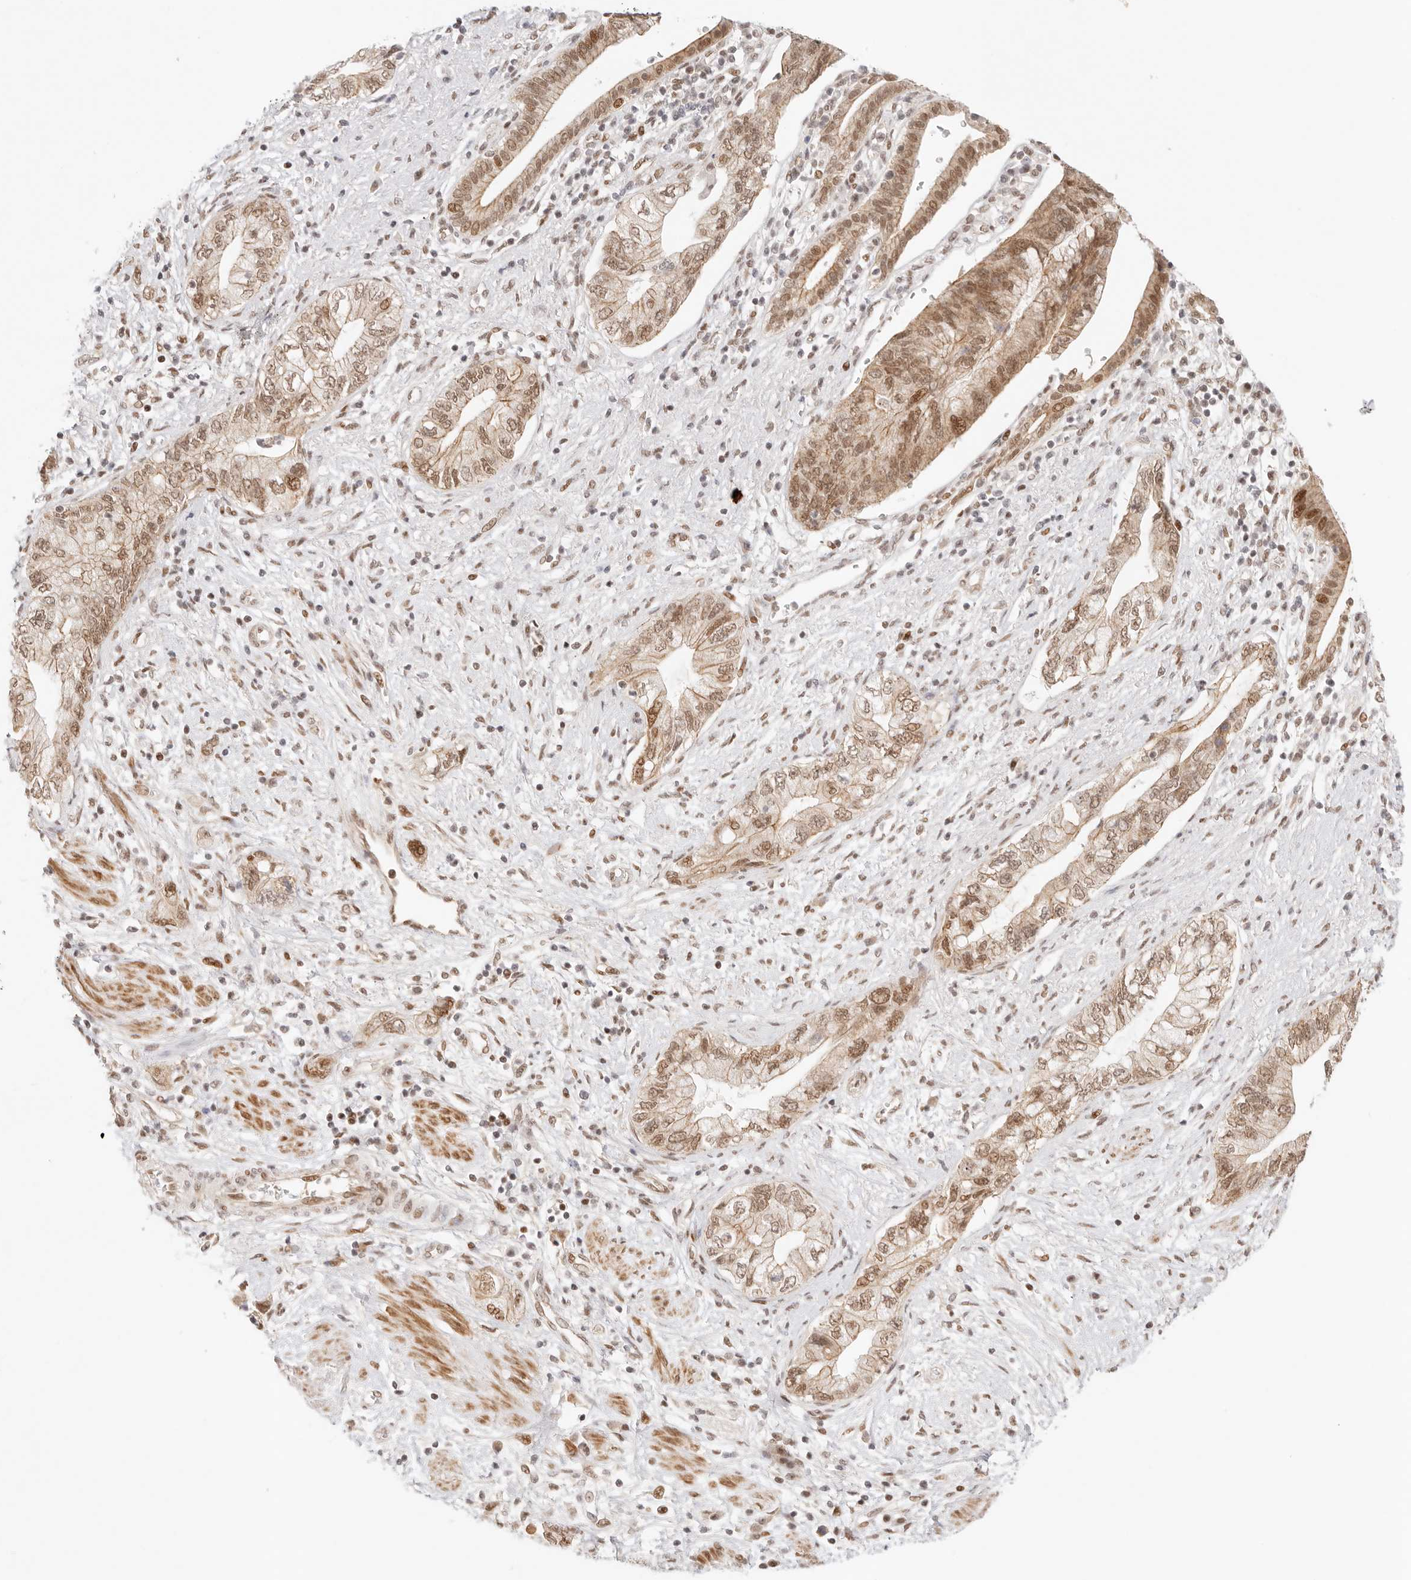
{"staining": {"intensity": "moderate", "quantity": ">75%", "location": "cytoplasmic/membranous,nuclear"}, "tissue": "pancreatic cancer", "cell_type": "Tumor cells", "image_type": "cancer", "snomed": [{"axis": "morphology", "description": "Adenocarcinoma, NOS"}, {"axis": "topography", "description": "Pancreas"}], "caption": "Immunohistochemical staining of pancreatic cancer displays moderate cytoplasmic/membranous and nuclear protein positivity in approximately >75% of tumor cells. Nuclei are stained in blue.", "gene": "HOXC5", "patient": {"sex": "female", "age": 73}}